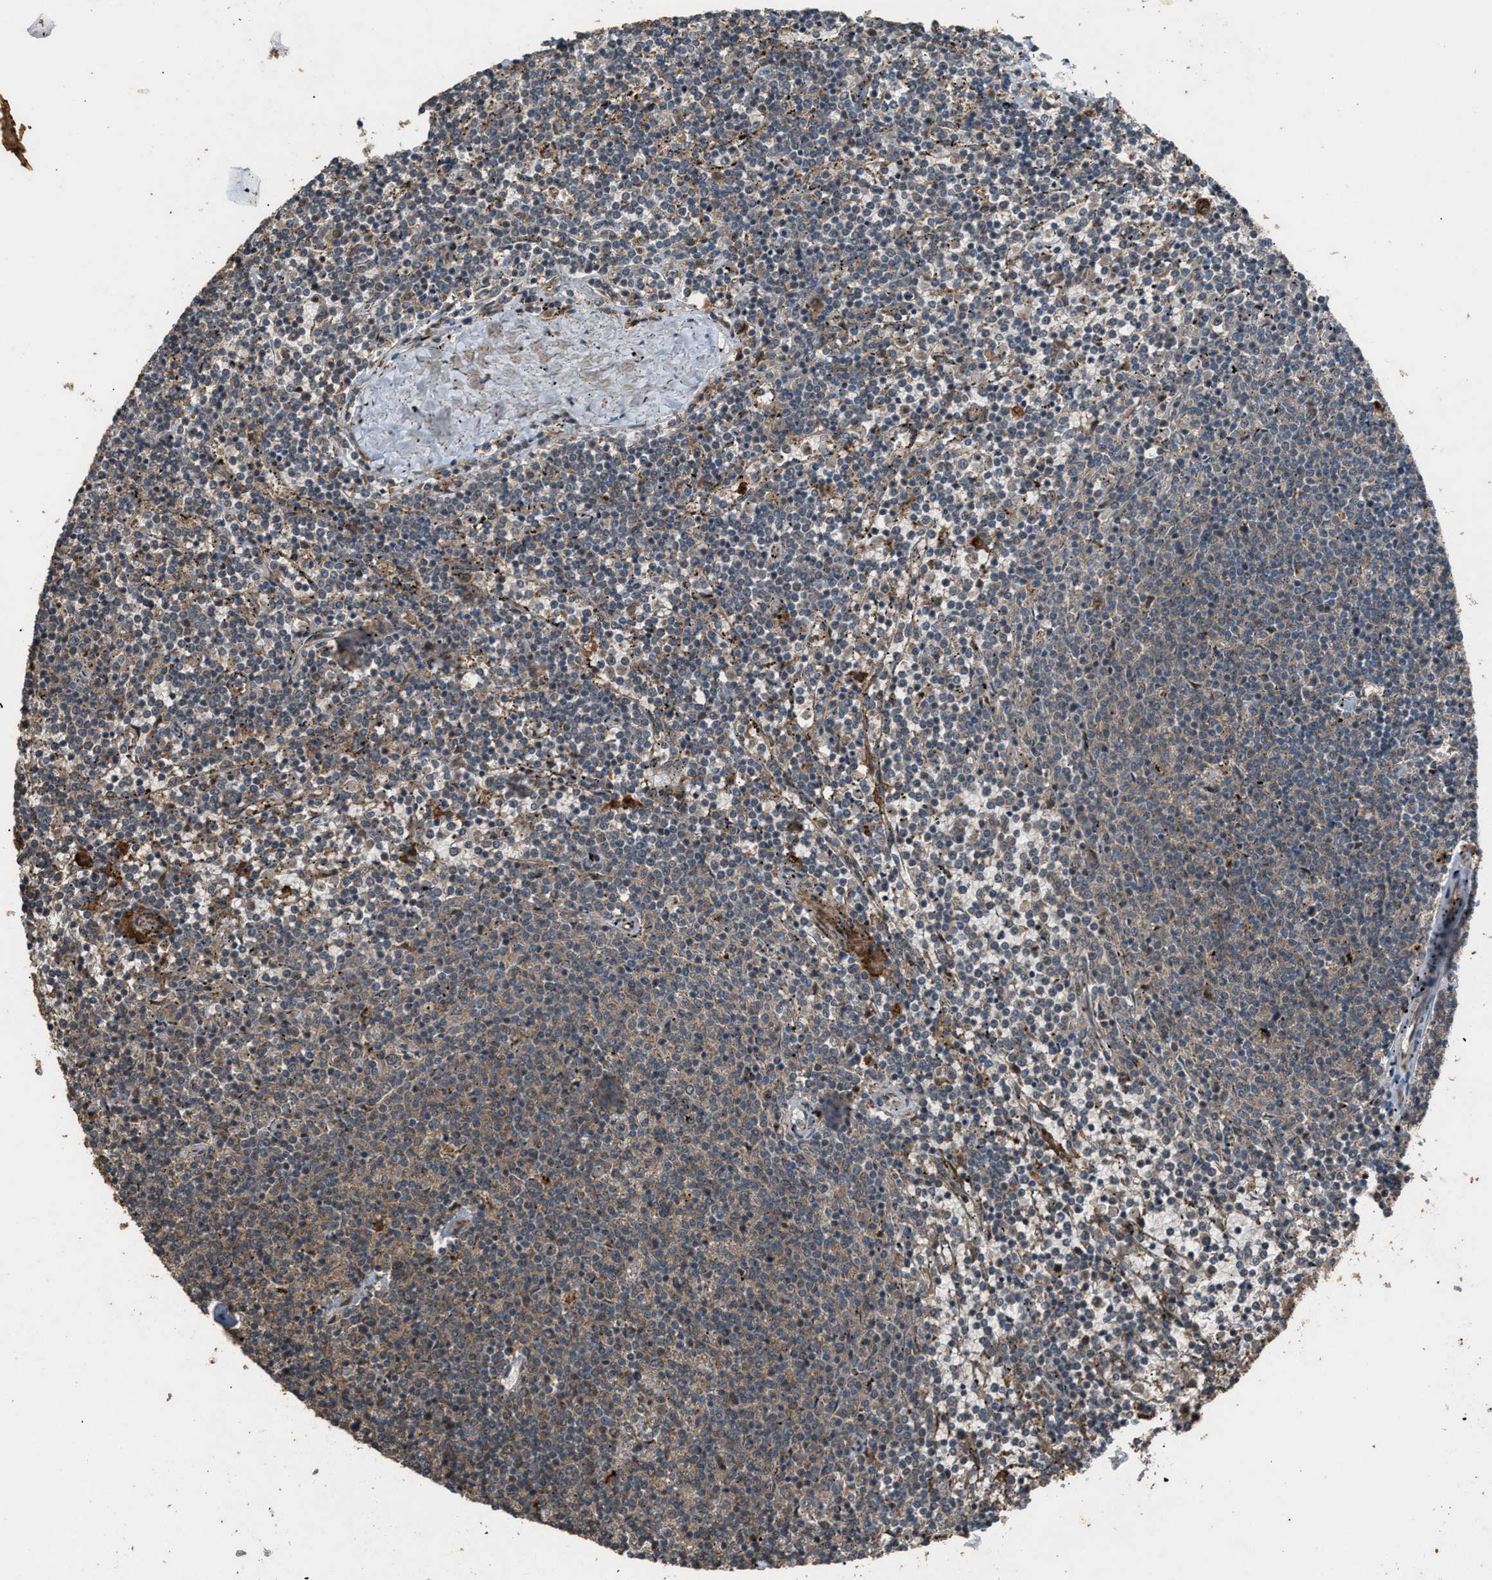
{"staining": {"intensity": "moderate", "quantity": ">75%", "location": "cytoplasmic/membranous"}, "tissue": "lymphoma", "cell_type": "Tumor cells", "image_type": "cancer", "snomed": [{"axis": "morphology", "description": "Malignant lymphoma, non-Hodgkin's type, Low grade"}, {"axis": "topography", "description": "Spleen"}], "caption": "Immunohistochemistry (IHC) staining of lymphoma, which shows medium levels of moderate cytoplasmic/membranous expression in about >75% of tumor cells indicating moderate cytoplasmic/membranous protein staining. The staining was performed using DAB (3,3'-diaminobenzidine) (brown) for protein detection and nuclei were counterstained in hematoxylin (blue).", "gene": "PSMD1", "patient": {"sex": "female", "age": 50}}